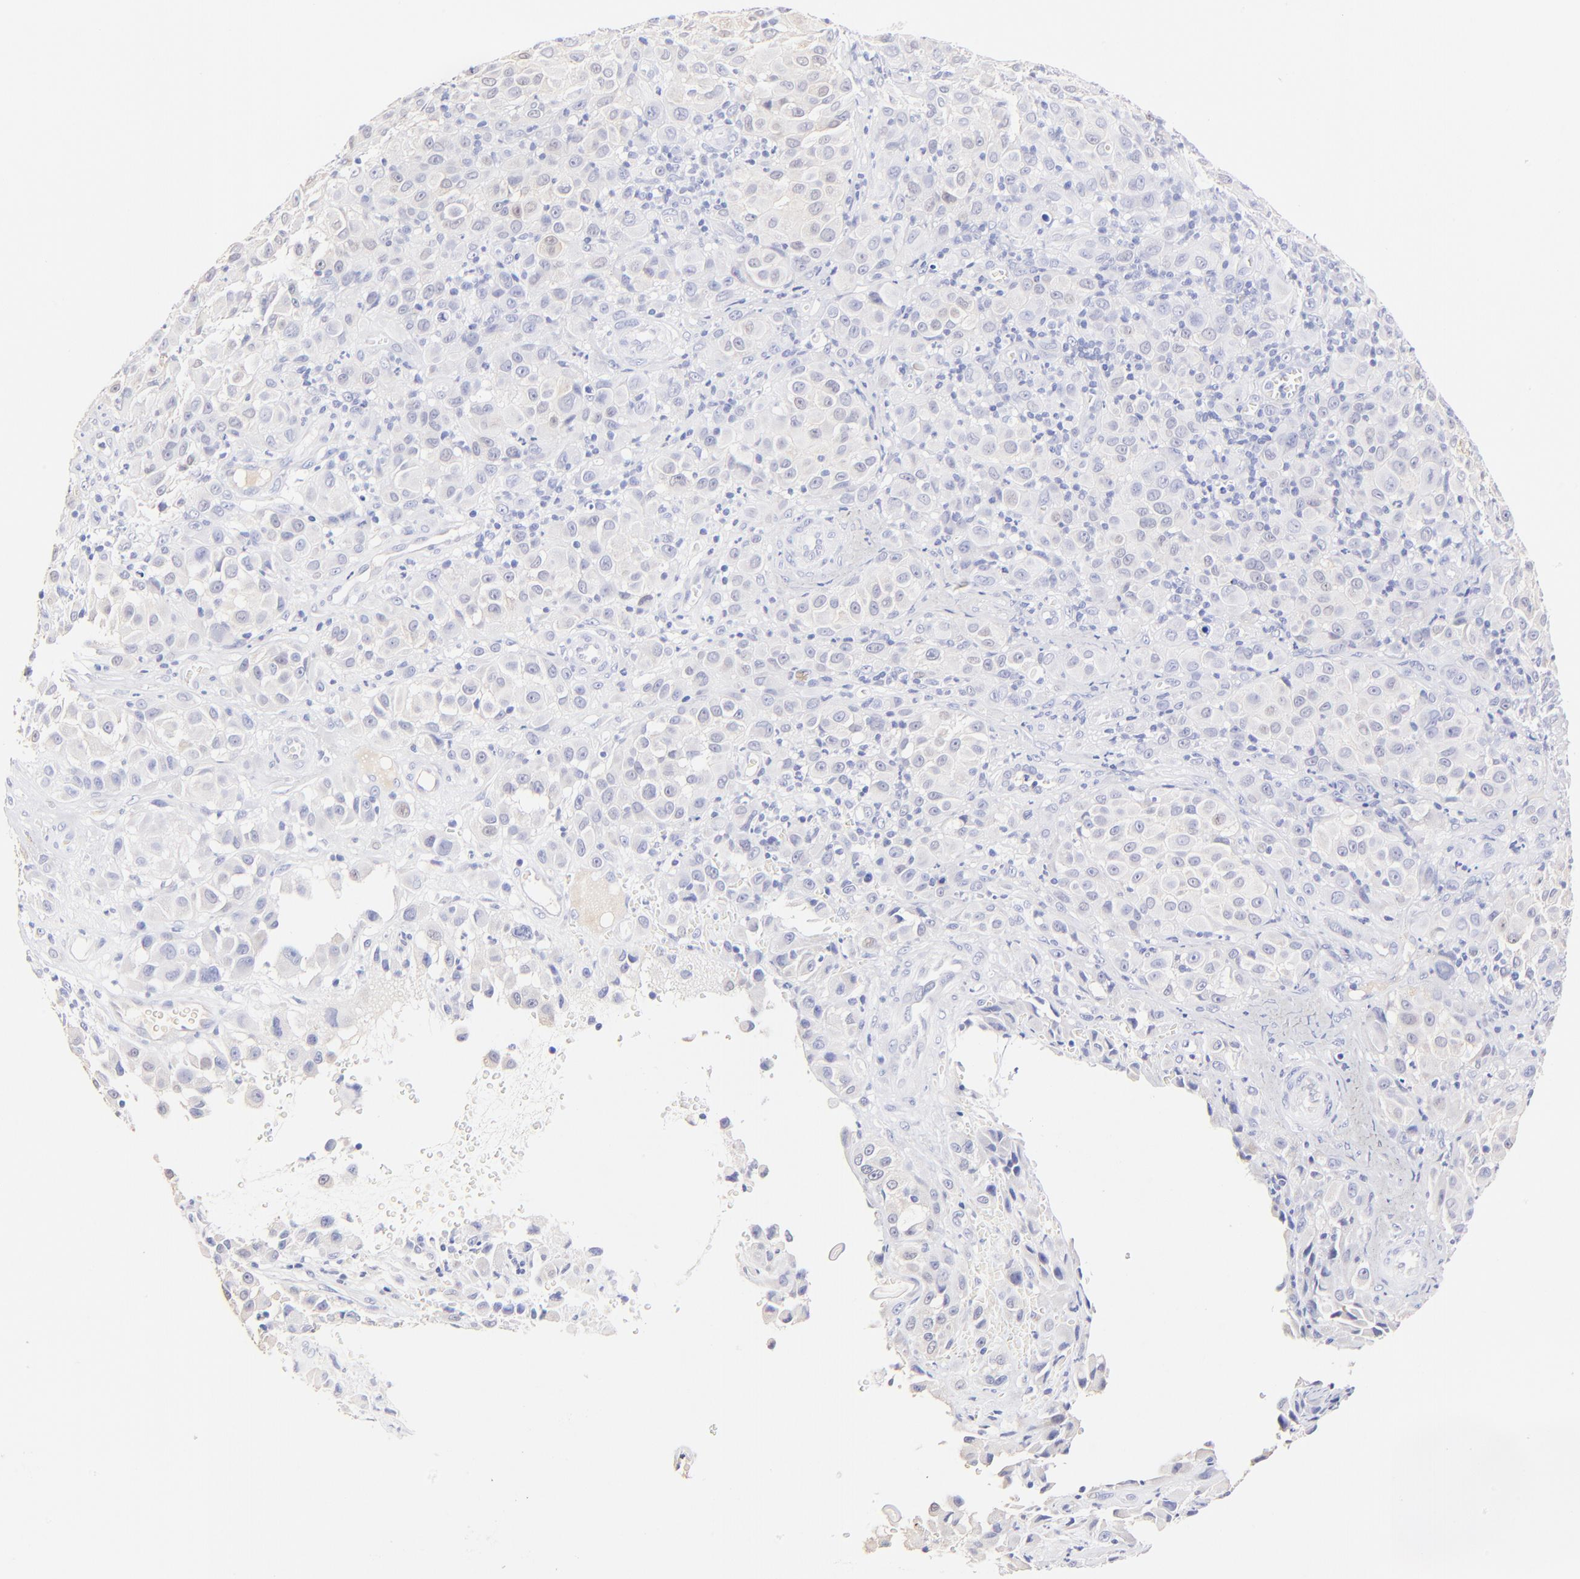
{"staining": {"intensity": "negative", "quantity": "none", "location": "none"}, "tissue": "melanoma", "cell_type": "Tumor cells", "image_type": "cancer", "snomed": [{"axis": "morphology", "description": "Malignant melanoma, NOS"}, {"axis": "topography", "description": "Skin"}], "caption": "Immunohistochemistry (IHC) of malignant melanoma displays no expression in tumor cells.", "gene": "ASB9", "patient": {"sex": "female", "age": 21}}